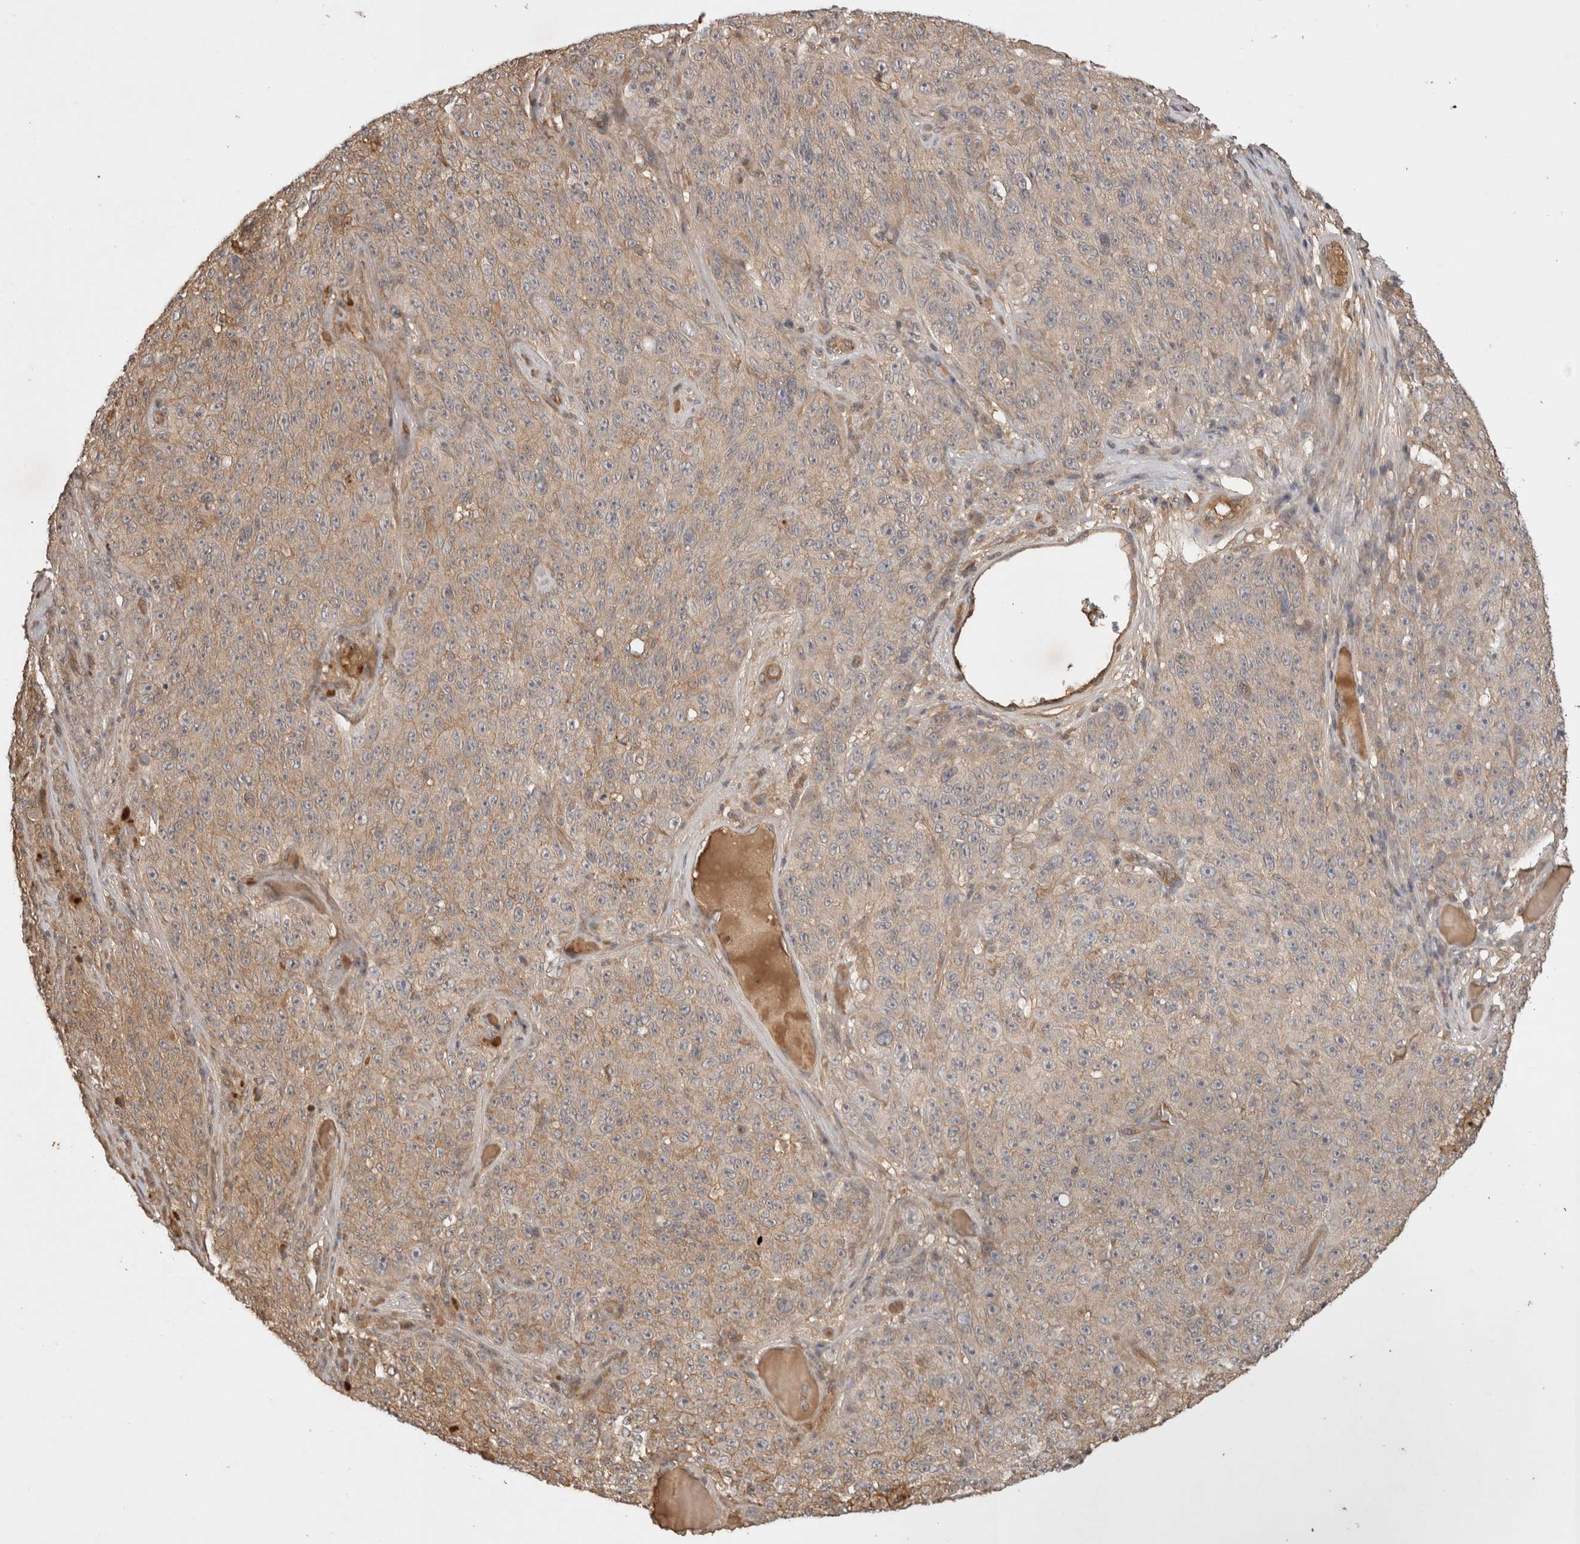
{"staining": {"intensity": "weak", "quantity": ">75%", "location": "cytoplasmic/membranous"}, "tissue": "melanoma", "cell_type": "Tumor cells", "image_type": "cancer", "snomed": [{"axis": "morphology", "description": "Malignant melanoma, NOS"}, {"axis": "topography", "description": "Skin"}], "caption": "This is an image of immunohistochemistry (IHC) staining of melanoma, which shows weak expression in the cytoplasmic/membranous of tumor cells.", "gene": "PRMT3", "patient": {"sex": "female", "age": 82}}